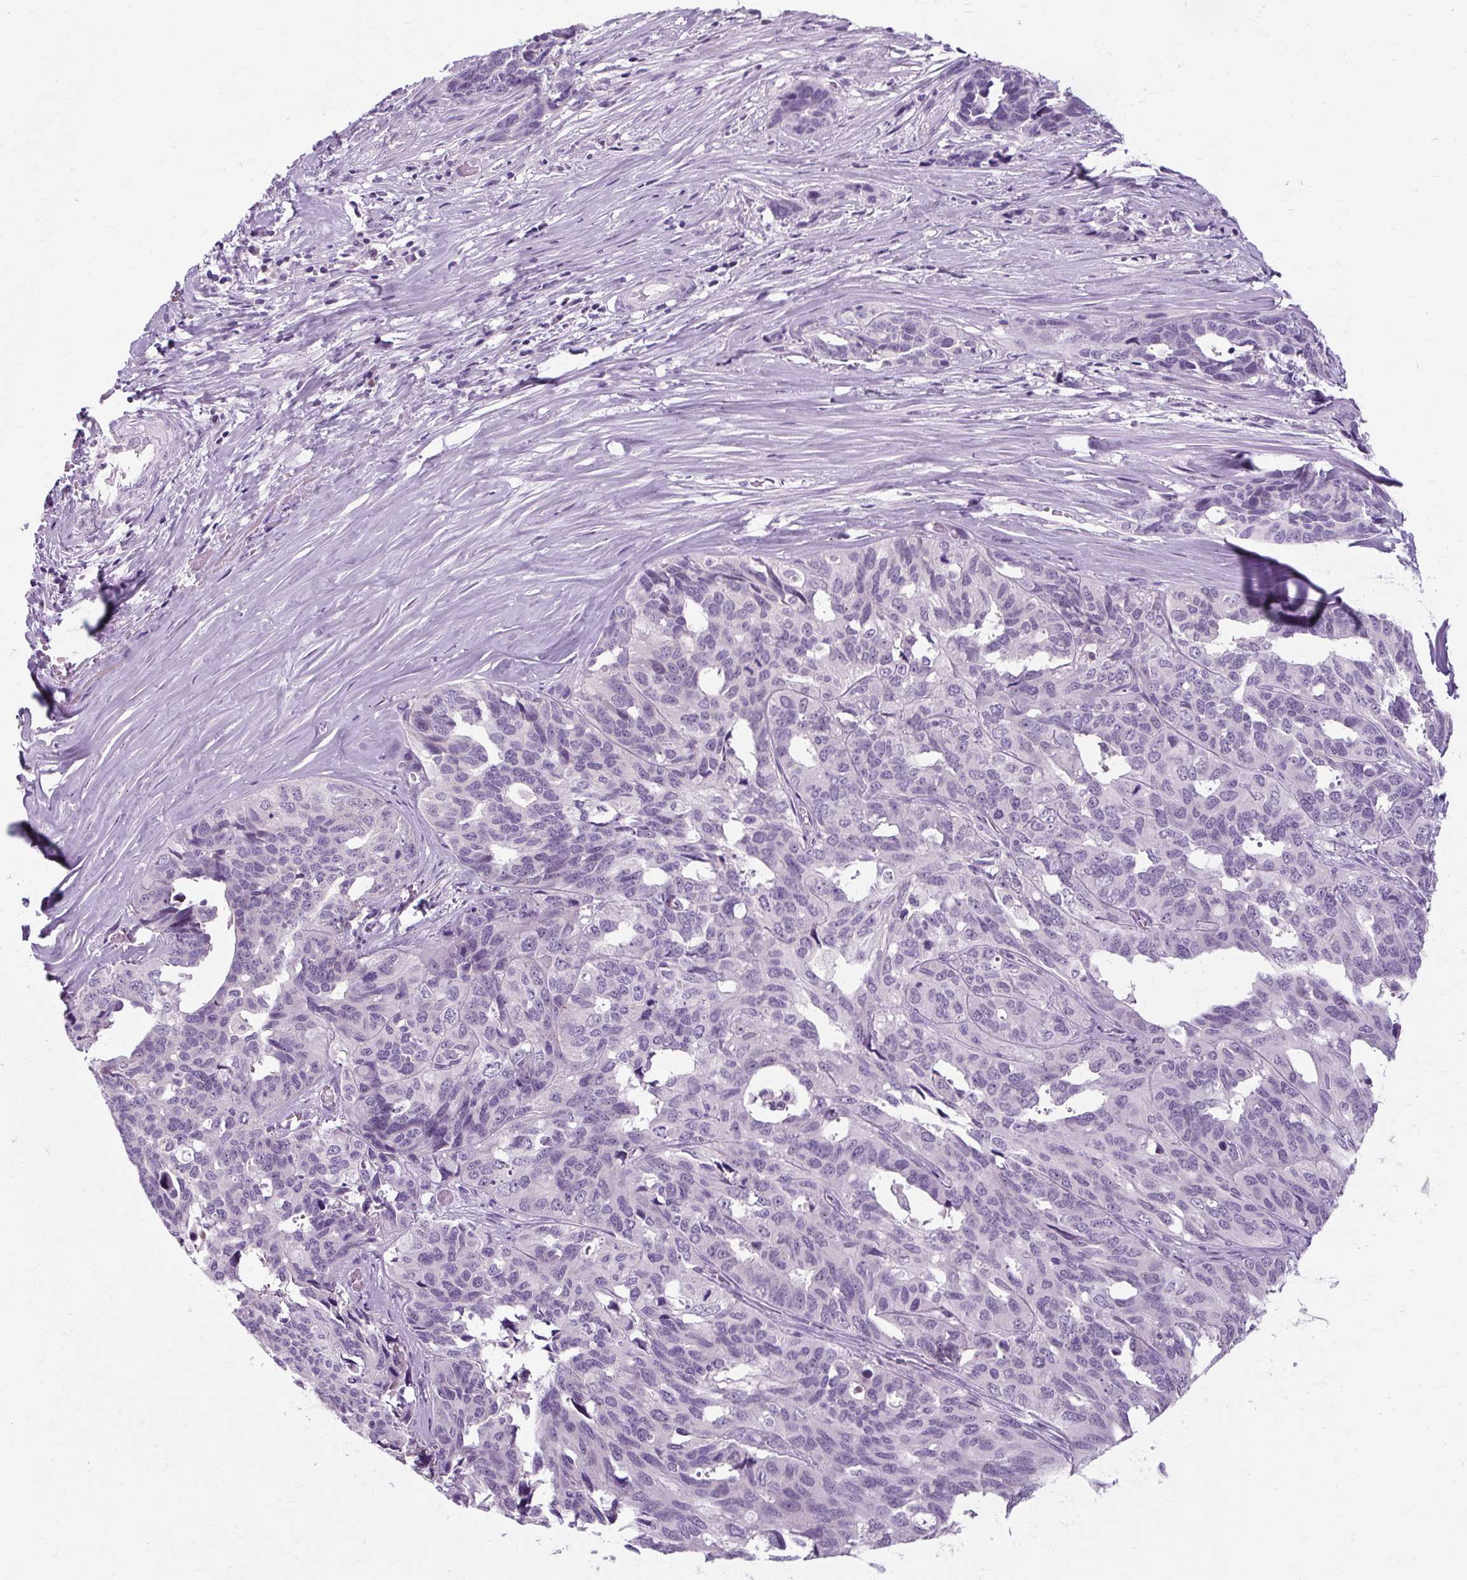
{"staining": {"intensity": "negative", "quantity": "none", "location": "none"}, "tissue": "ovarian cancer", "cell_type": "Tumor cells", "image_type": "cancer", "snomed": [{"axis": "morphology", "description": "Cystadenocarcinoma, serous, NOS"}, {"axis": "topography", "description": "Ovary"}], "caption": "Micrograph shows no significant protein staining in tumor cells of ovarian cancer. The staining was performed using DAB (3,3'-diaminobenzidine) to visualize the protein expression in brown, while the nuclei were stained in blue with hematoxylin (Magnification: 20x).", "gene": "RYBP", "patient": {"sex": "female", "age": 64}}